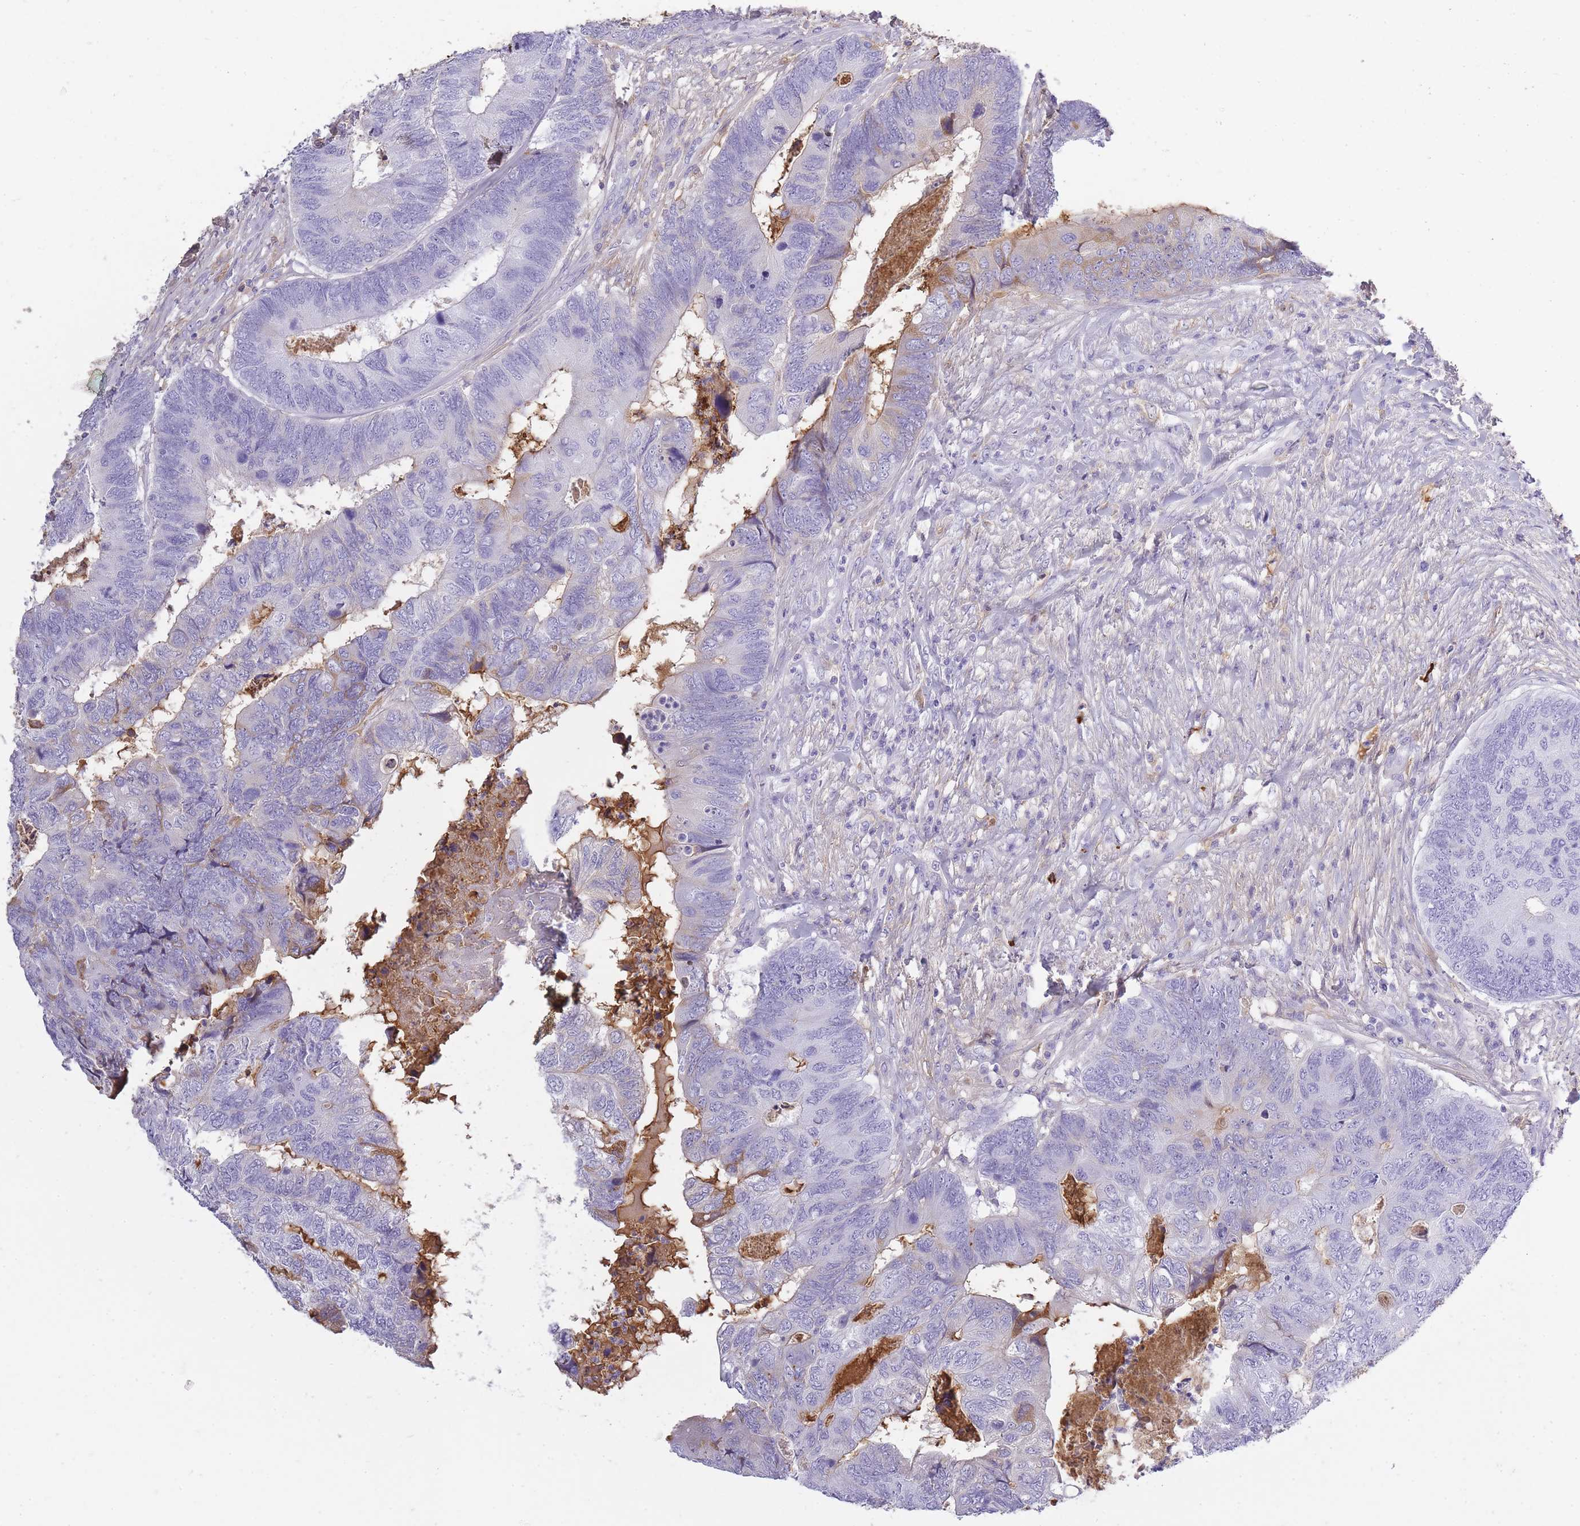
{"staining": {"intensity": "negative", "quantity": "none", "location": "none"}, "tissue": "colorectal cancer", "cell_type": "Tumor cells", "image_type": "cancer", "snomed": [{"axis": "morphology", "description": "Adenocarcinoma, NOS"}, {"axis": "topography", "description": "Colon"}], "caption": "Protein analysis of colorectal cancer reveals no significant staining in tumor cells.", "gene": "IGKV1D-42", "patient": {"sex": "female", "age": 67}}